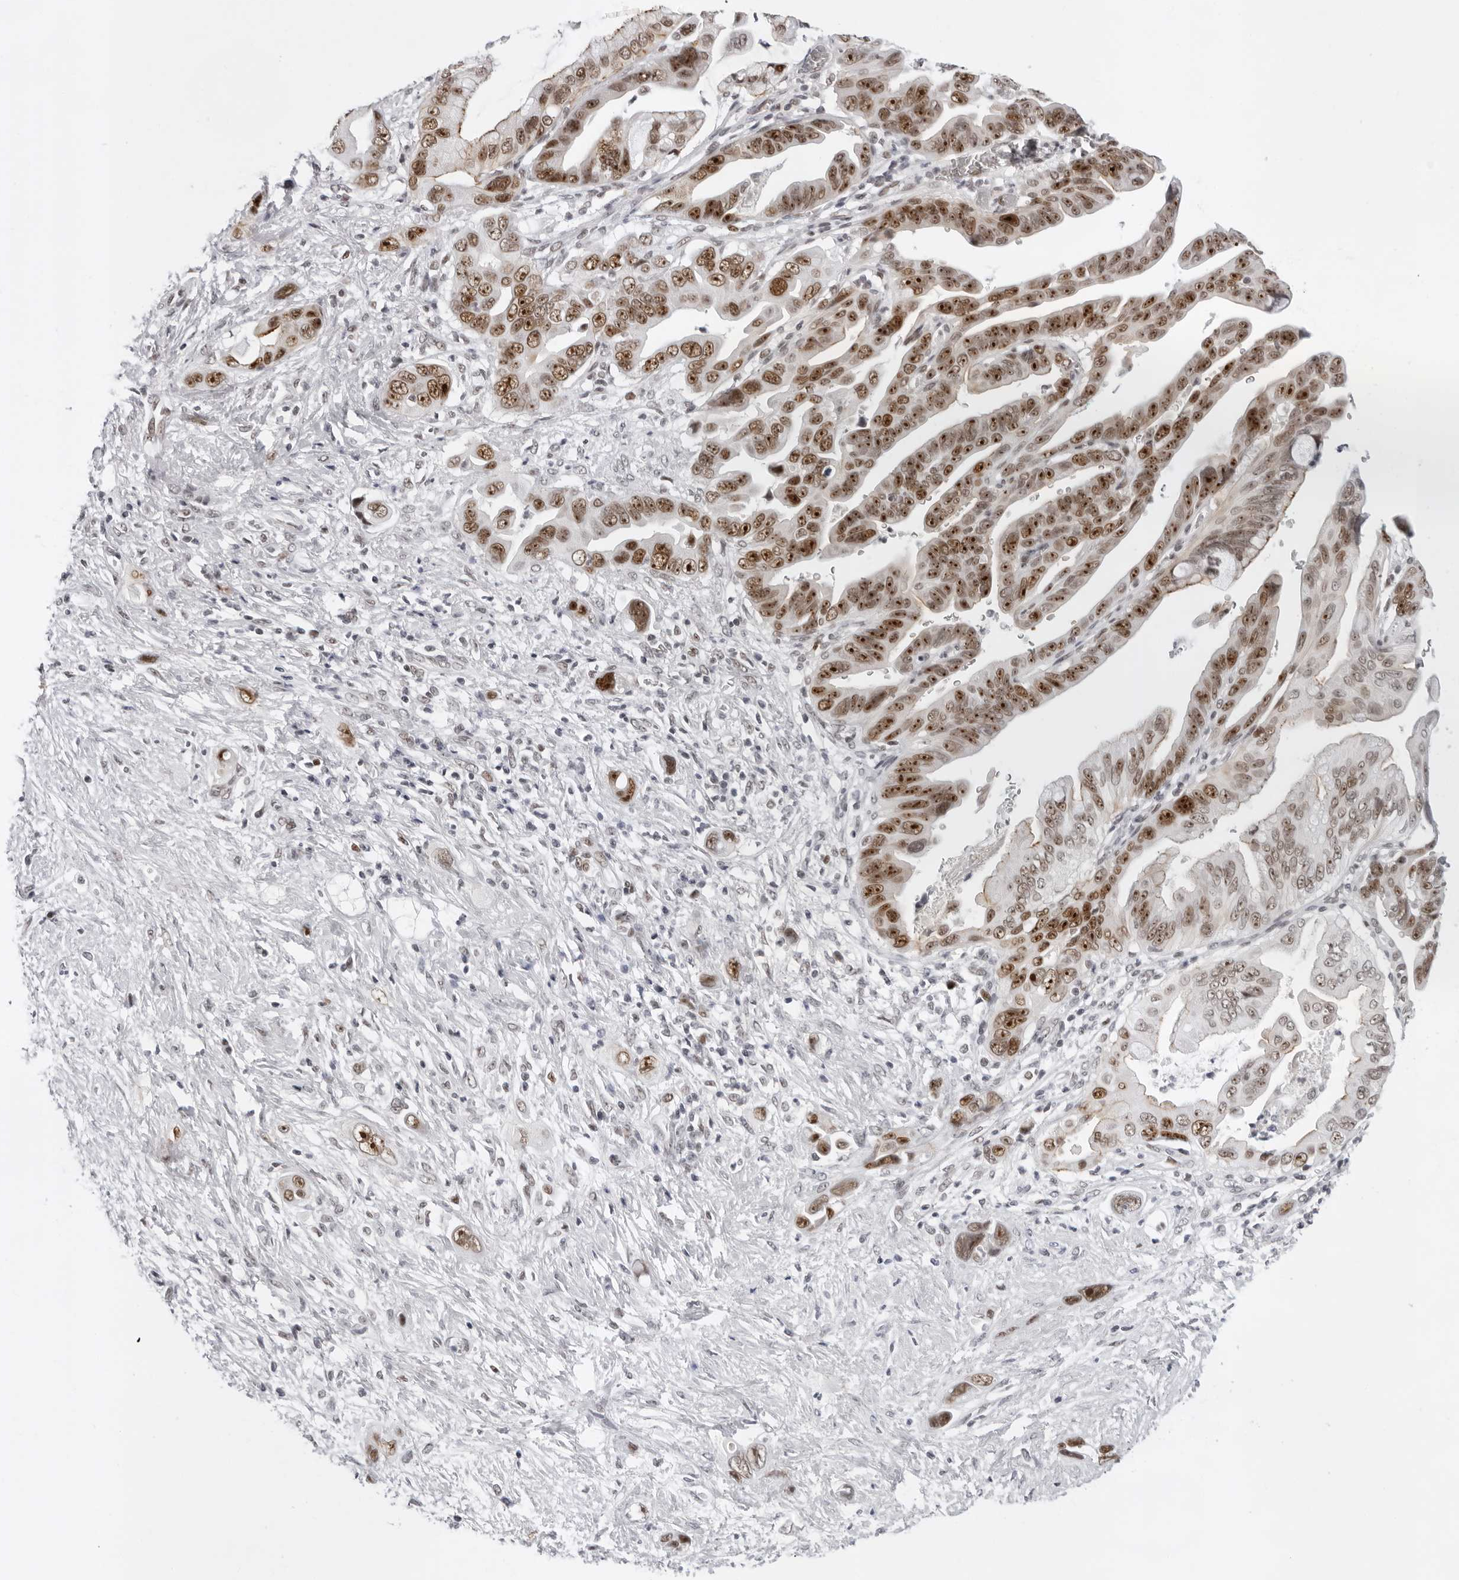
{"staining": {"intensity": "moderate", "quantity": ">75%", "location": "nuclear"}, "tissue": "pancreatic cancer", "cell_type": "Tumor cells", "image_type": "cancer", "snomed": [{"axis": "morphology", "description": "Adenocarcinoma, NOS"}, {"axis": "topography", "description": "Pancreas"}], "caption": "Tumor cells show moderate nuclear staining in about >75% of cells in pancreatic cancer.", "gene": "USP1", "patient": {"sex": "female", "age": 72}}